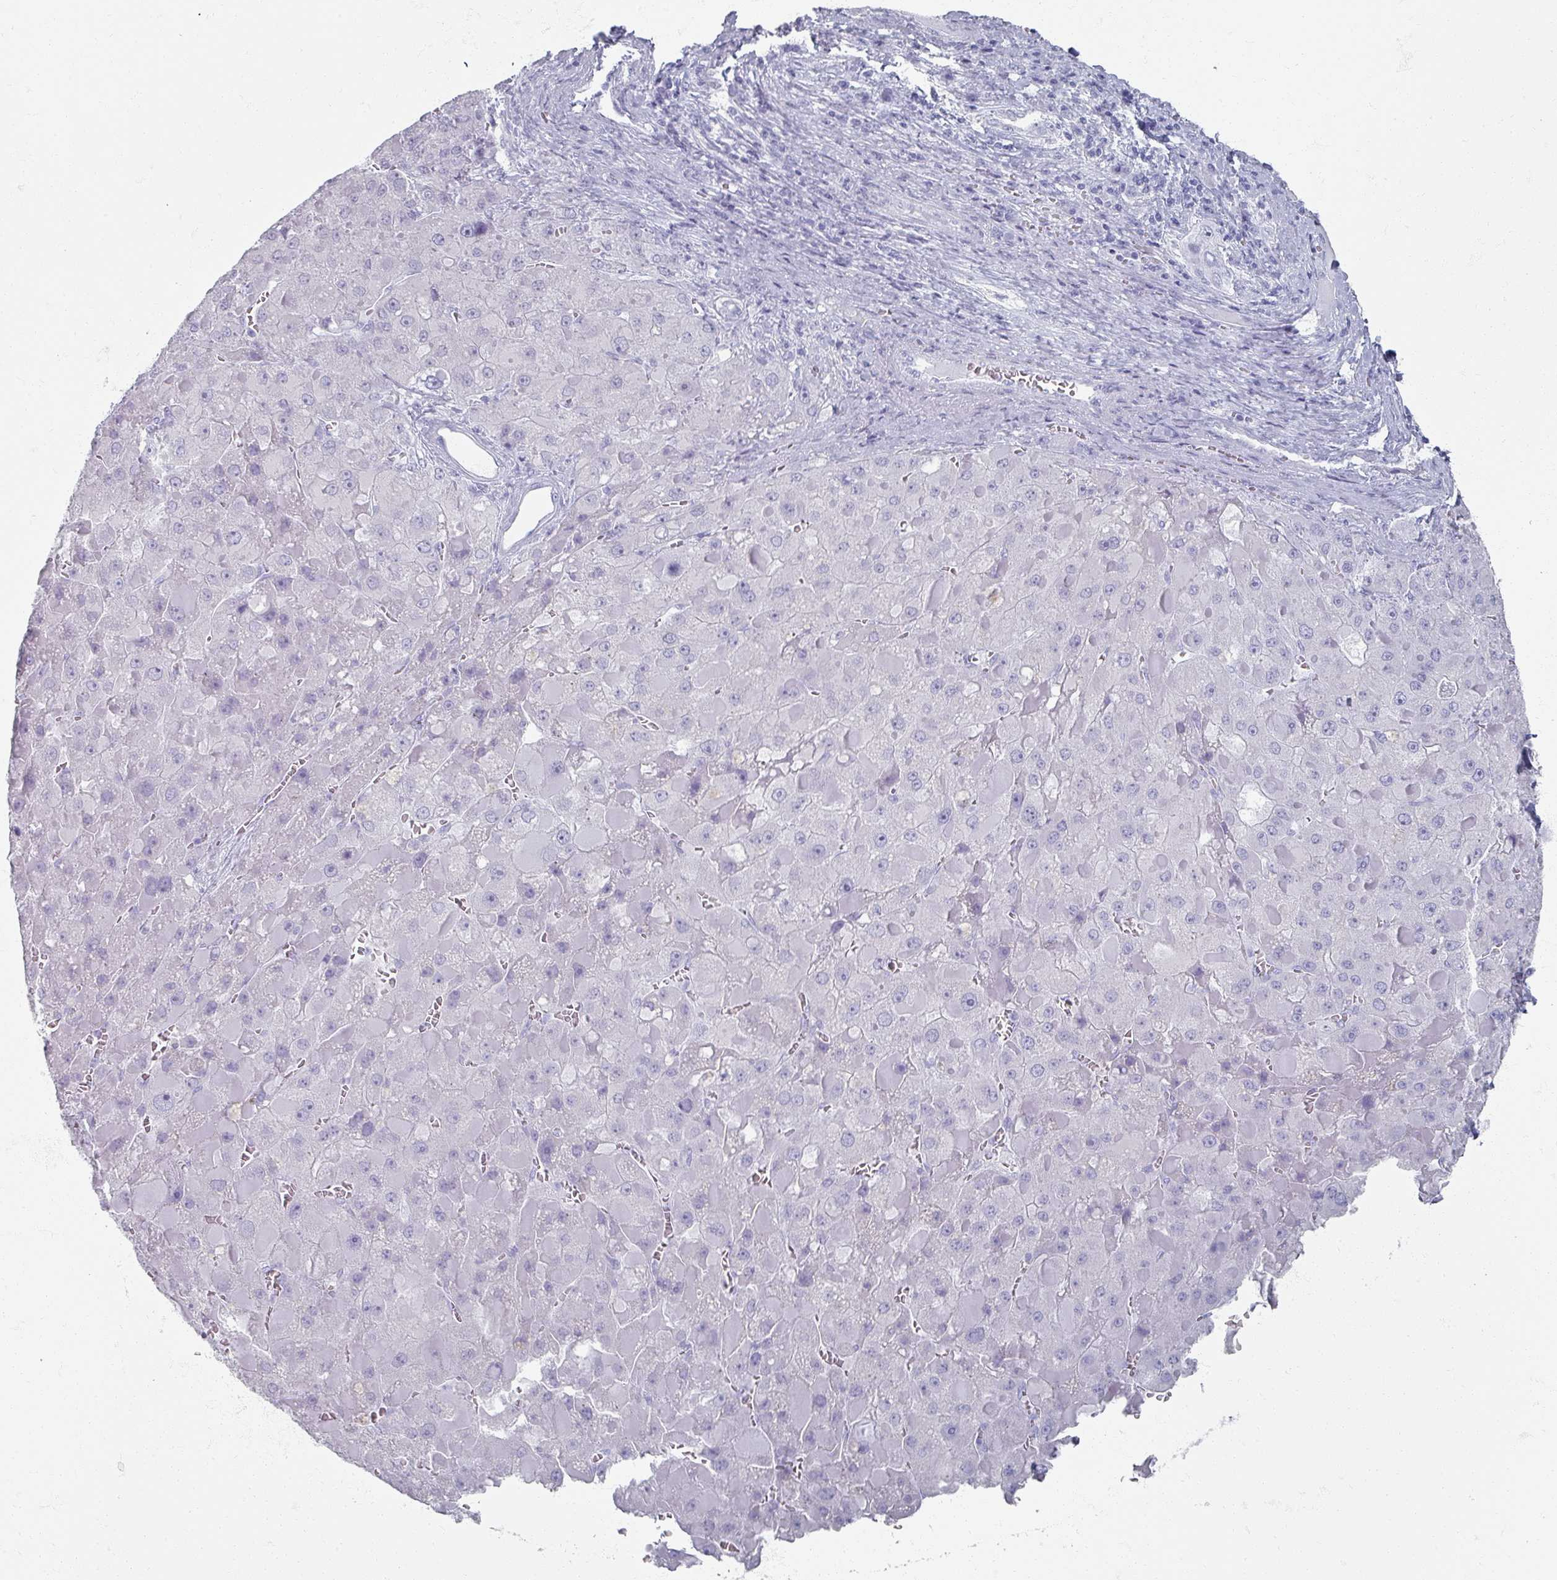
{"staining": {"intensity": "negative", "quantity": "none", "location": "none"}, "tissue": "liver cancer", "cell_type": "Tumor cells", "image_type": "cancer", "snomed": [{"axis": "morphology", "description": "Carcinoma, Hepatocellular, NOS"}, {"axis": "topography", "description": "Liver"}], "caption": "This image is of hepatocellular carcinoma (liver) stained with immunohistochemistry (IHC) to label a protein in brown with the nuclei are counter-stained blue. There is no staining in tumor cells.", "gene": "OMG", "patient": {"sex": "female", "age": 73}}